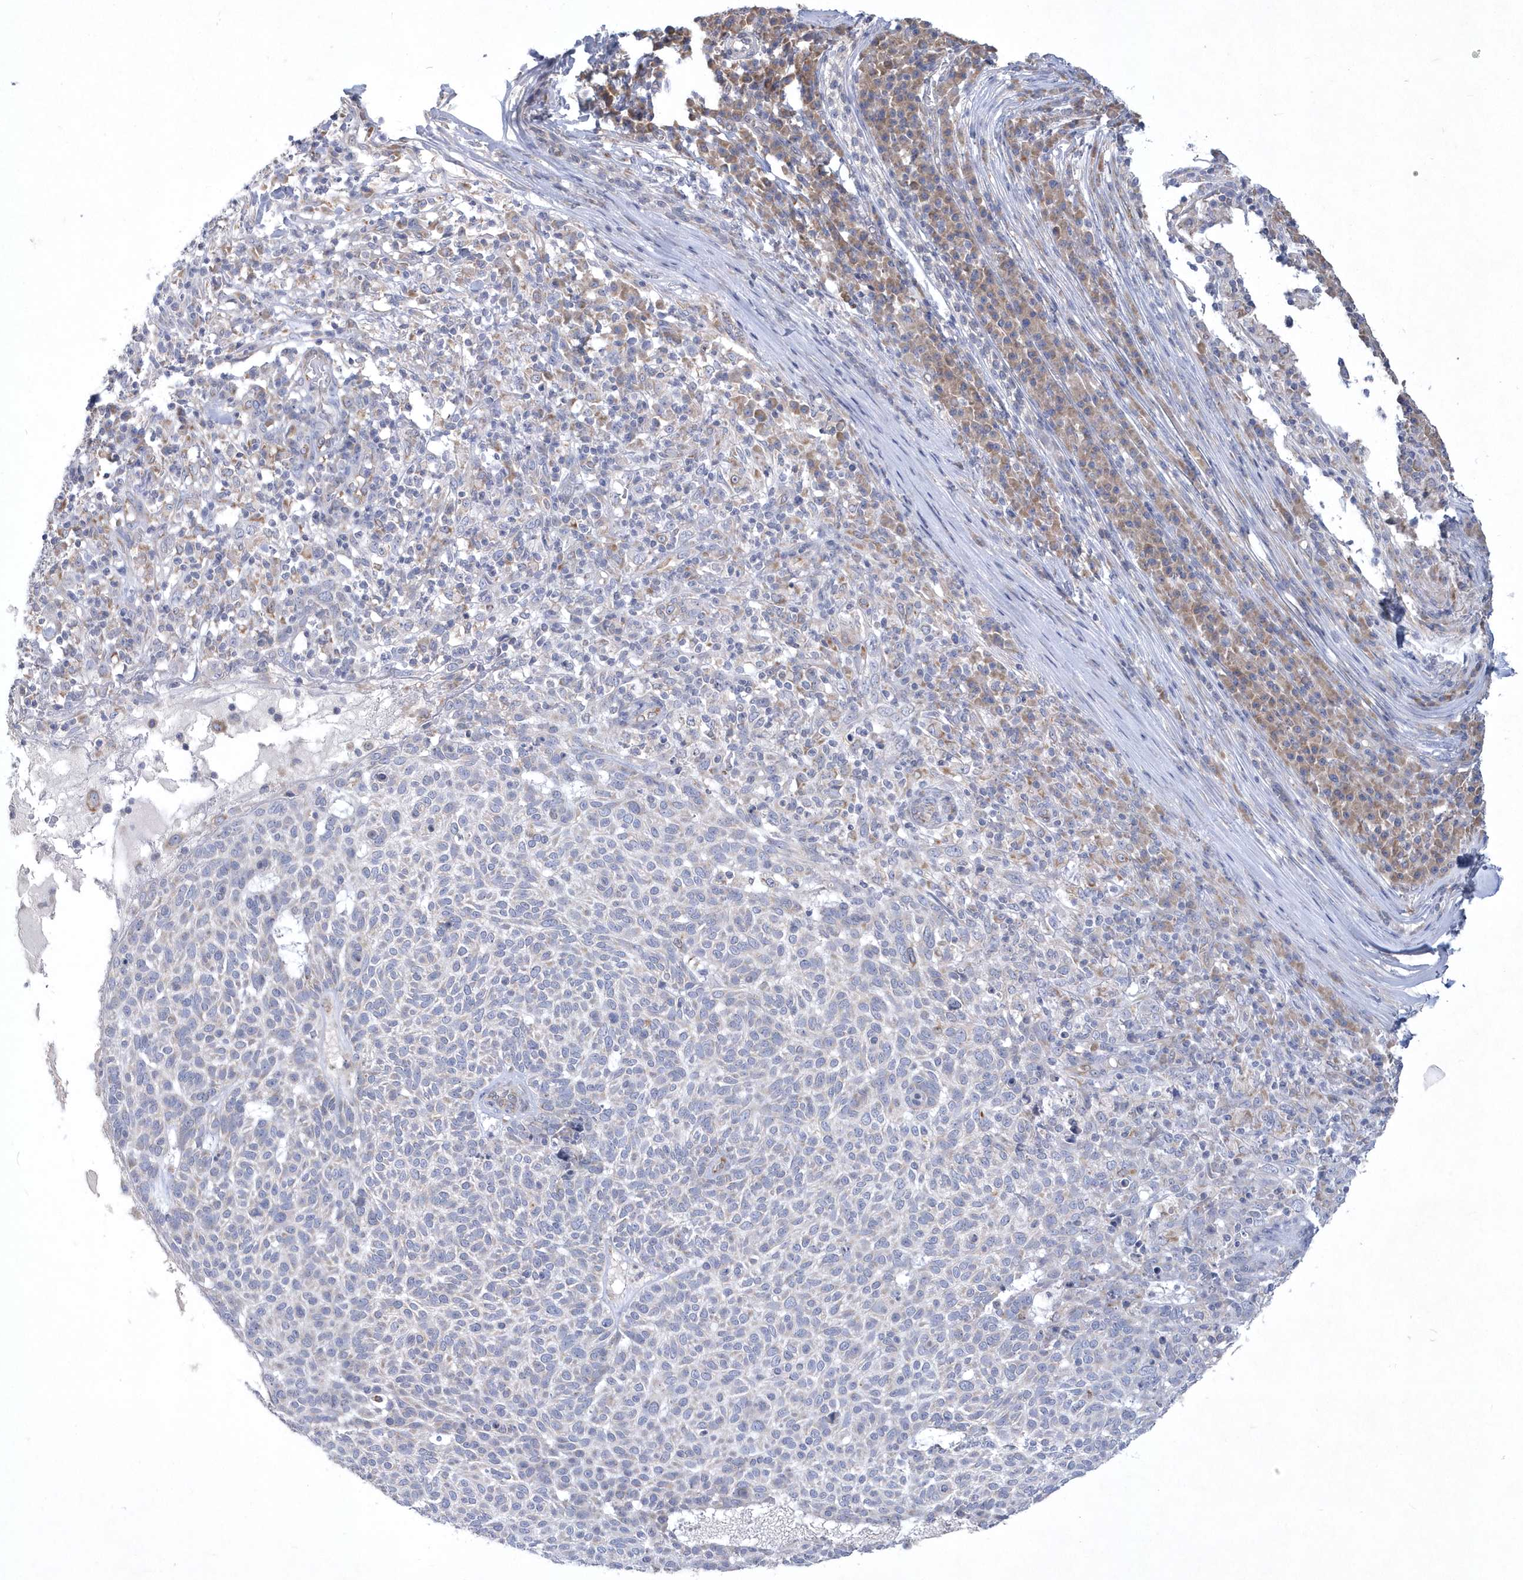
{"staining": {"intensity": "negative", "quantity": "none", "location": "none"}, "tissue": "skin cancer", "cell_type": "Tumor cells", "image_type": "cancer", "snomed": [{"axis": "morphology", "description": "Squamous cell carcinoma, NOS"}, {"axis": "topography", "description": "Skin"}], "caption": "Immunohistochemistry of skin cancer reveals no expression in tumor cells.", "gene": "DGAT1", "patient": {"sex": "female", "age": 90}}